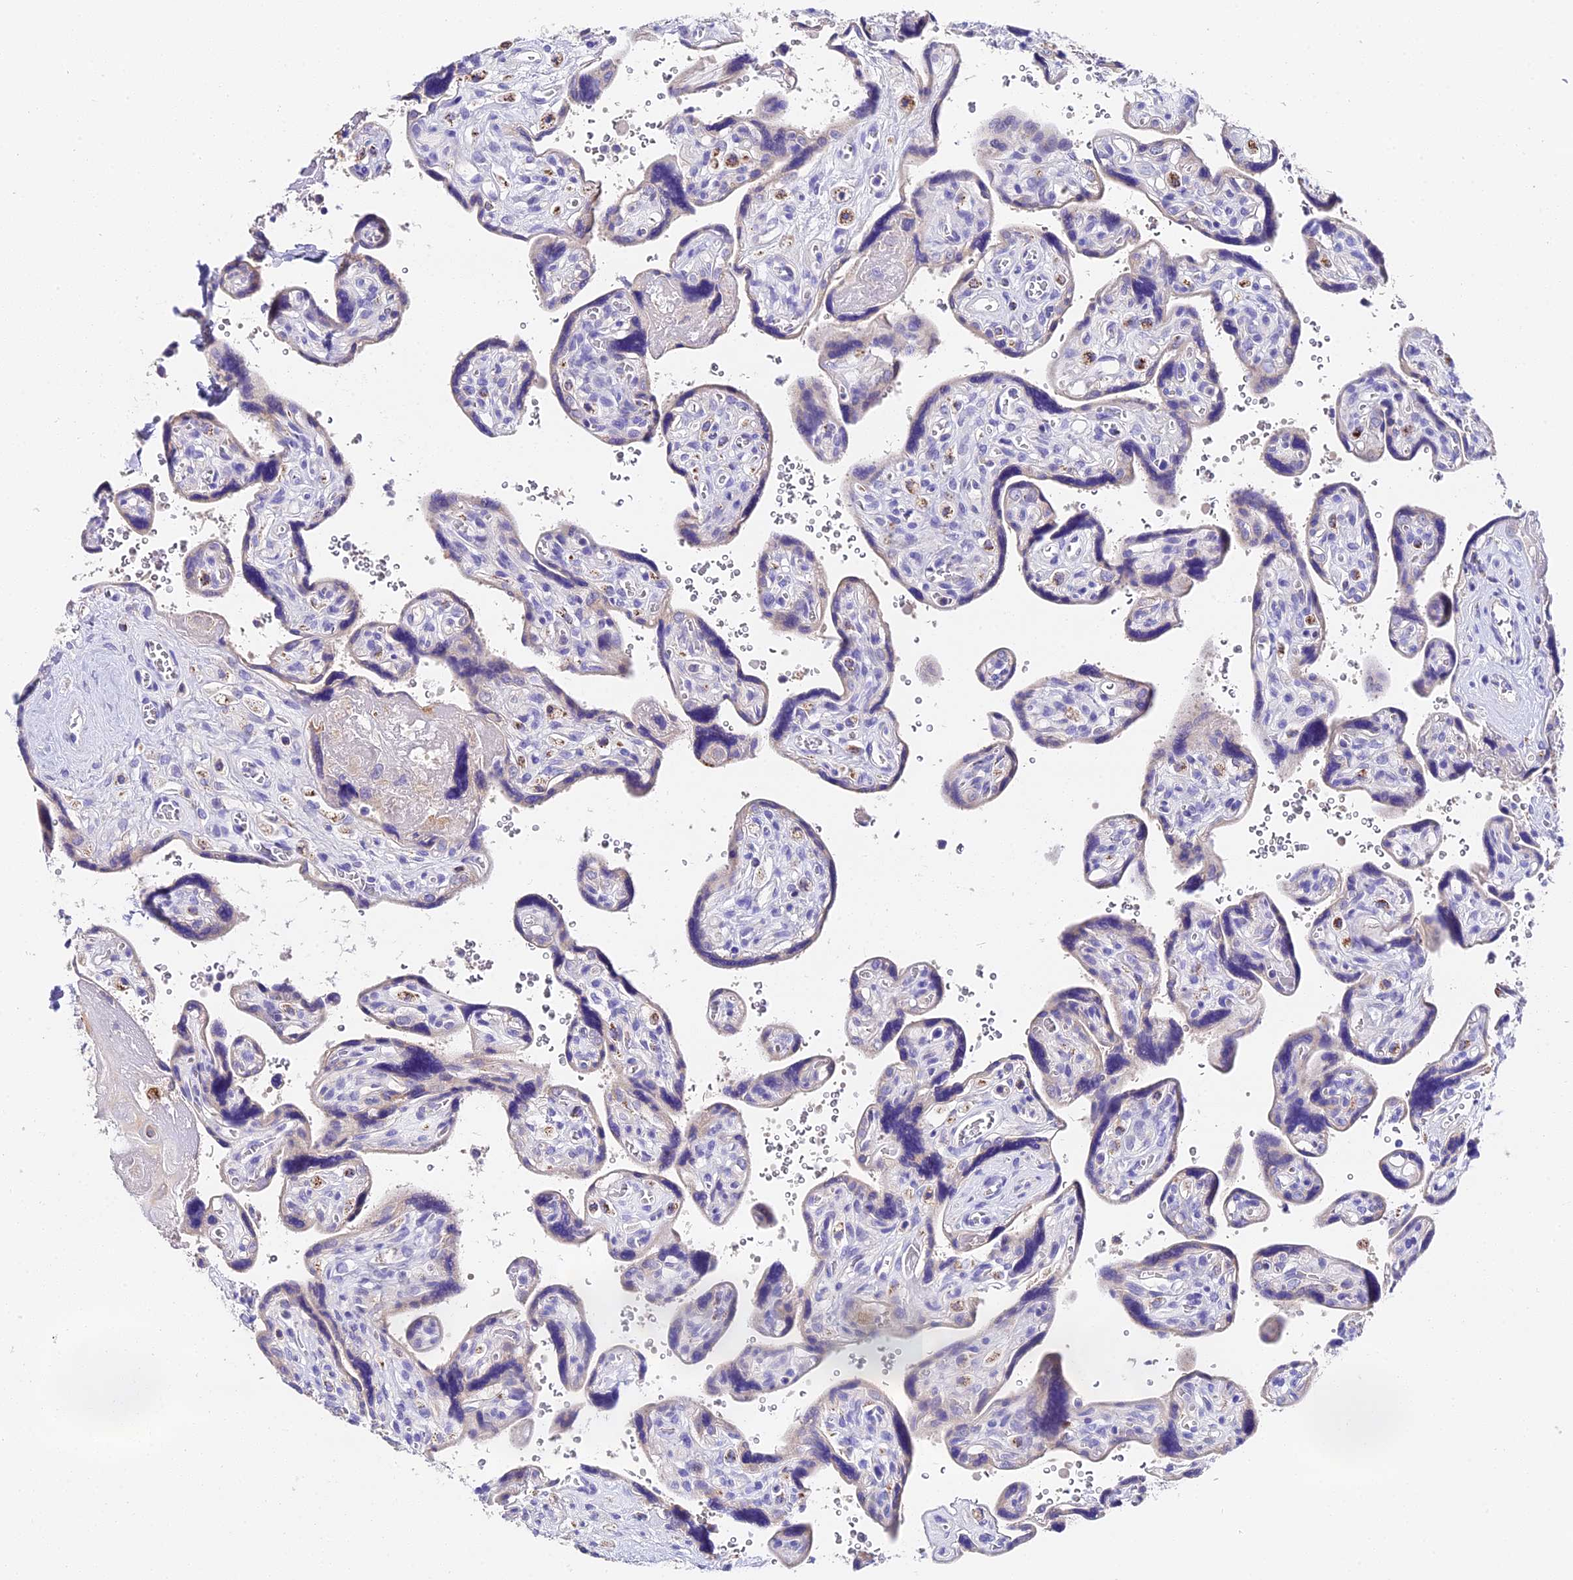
{"staining": {"intensity": "weak", "quantity": "25%-75%", "location": "cytoplasmic/membranous"}, "tissue": "placenta", "cell_type": "Trophoblastic cells", "image_type": "normal", "snomed": [{"axis": "morphology", "description": "Normal tissue, NOS"}, {"axis": "topography", "description": "Placenta"}], "caption": "Normal placenta was stained to show a protein in brown. There is low levels of weak cytoplasmic/membranous expression in approximately 25%-75% of trophoblastic cells.", "gene": "LYPD6", "patient": {"sex": "female", "age": 39}}